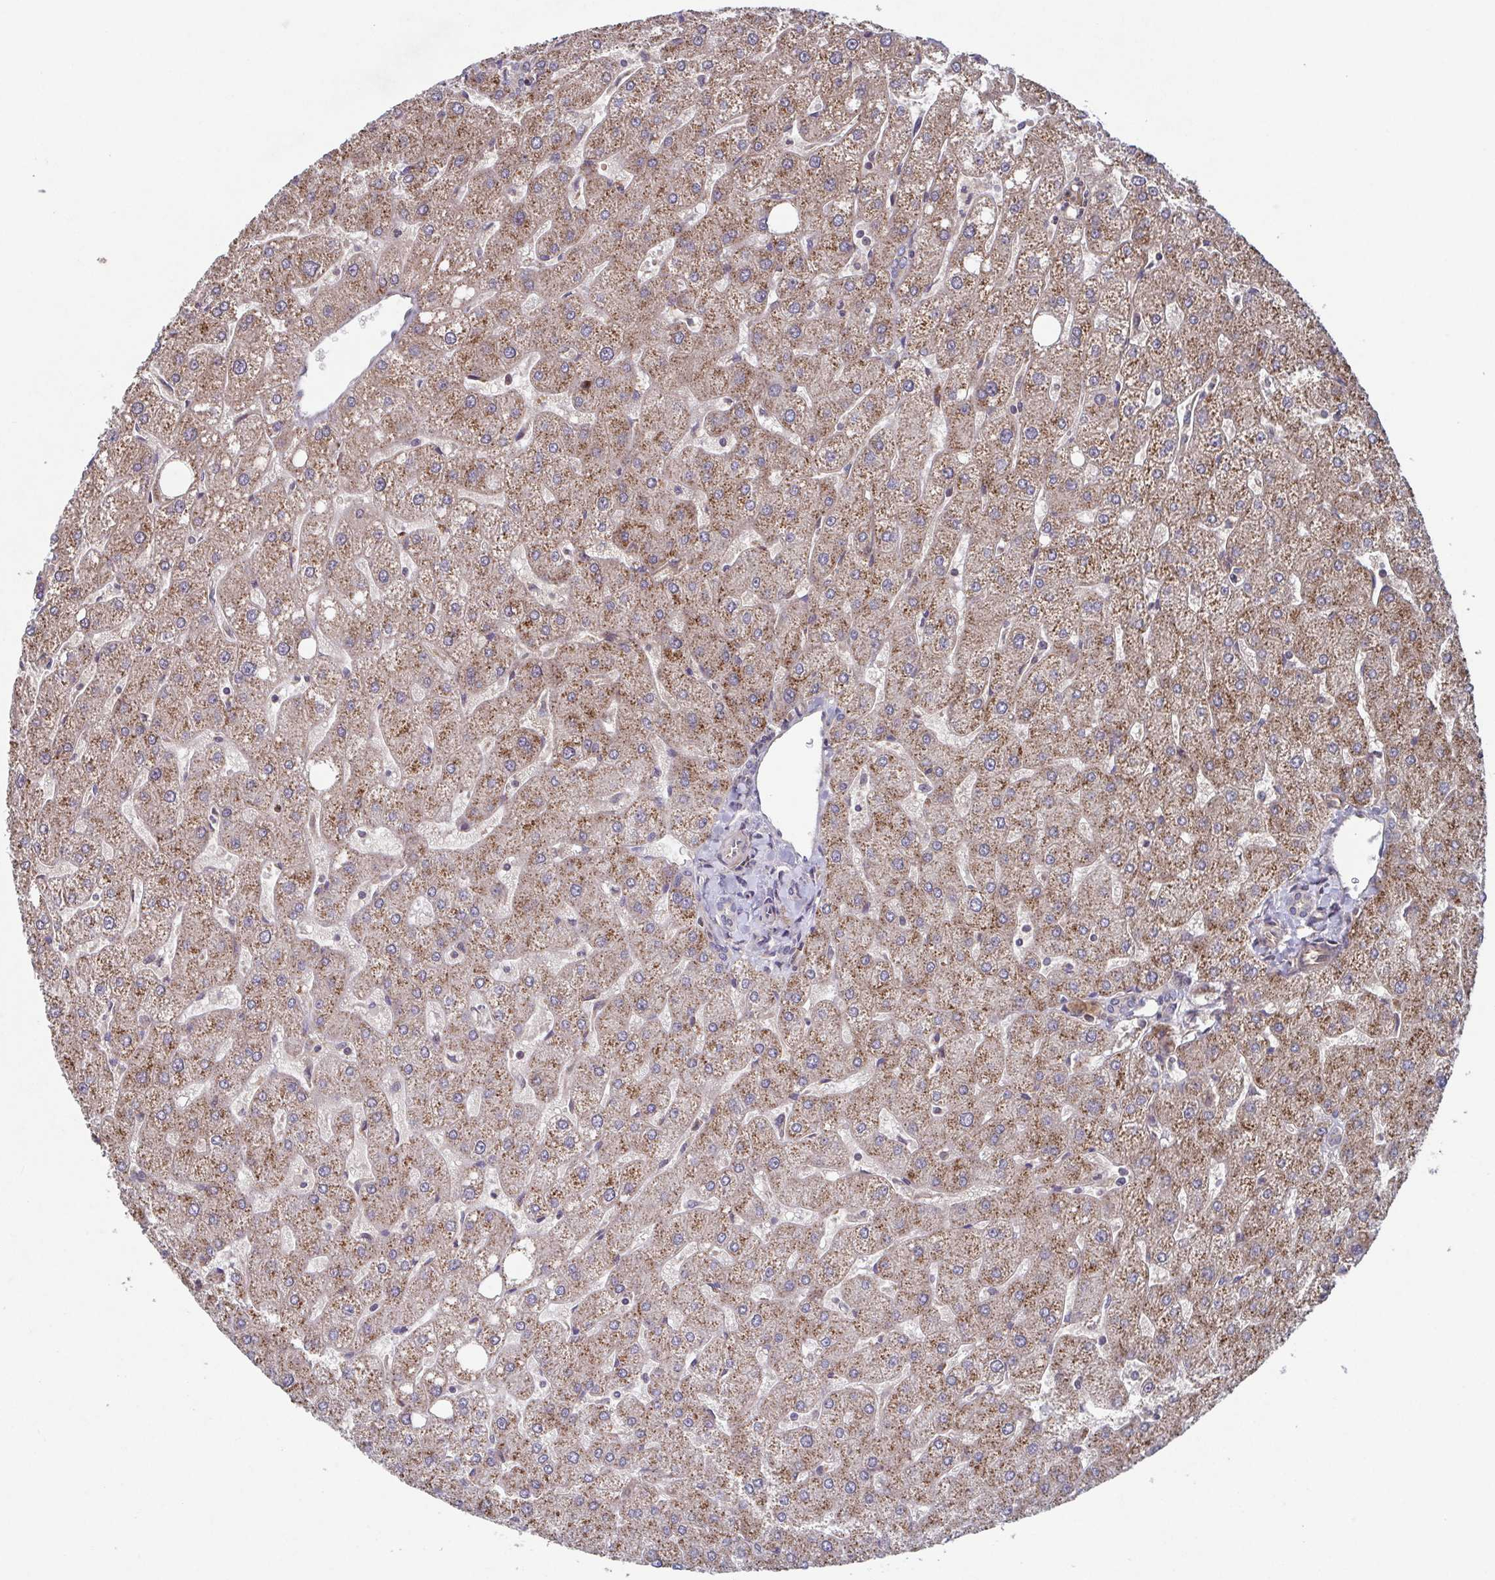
{"staining": {"intensity": "weak", "quantity": "<25%", "location": "cytoplasmic/membranous"}, "tissue": "liver", "cell_type": "Cholangiocytes", "image_type": "normal", "snomed": [{"axis": "morphology", "description": "Normal tissue, NOS"}, {"axis": "topography", "description": "Liver"}], "caption": "The image shows no significant staining in cholangiocytes of liver.", "gene": "COPB1", "patient": {"sex": "male", "age": 67}}